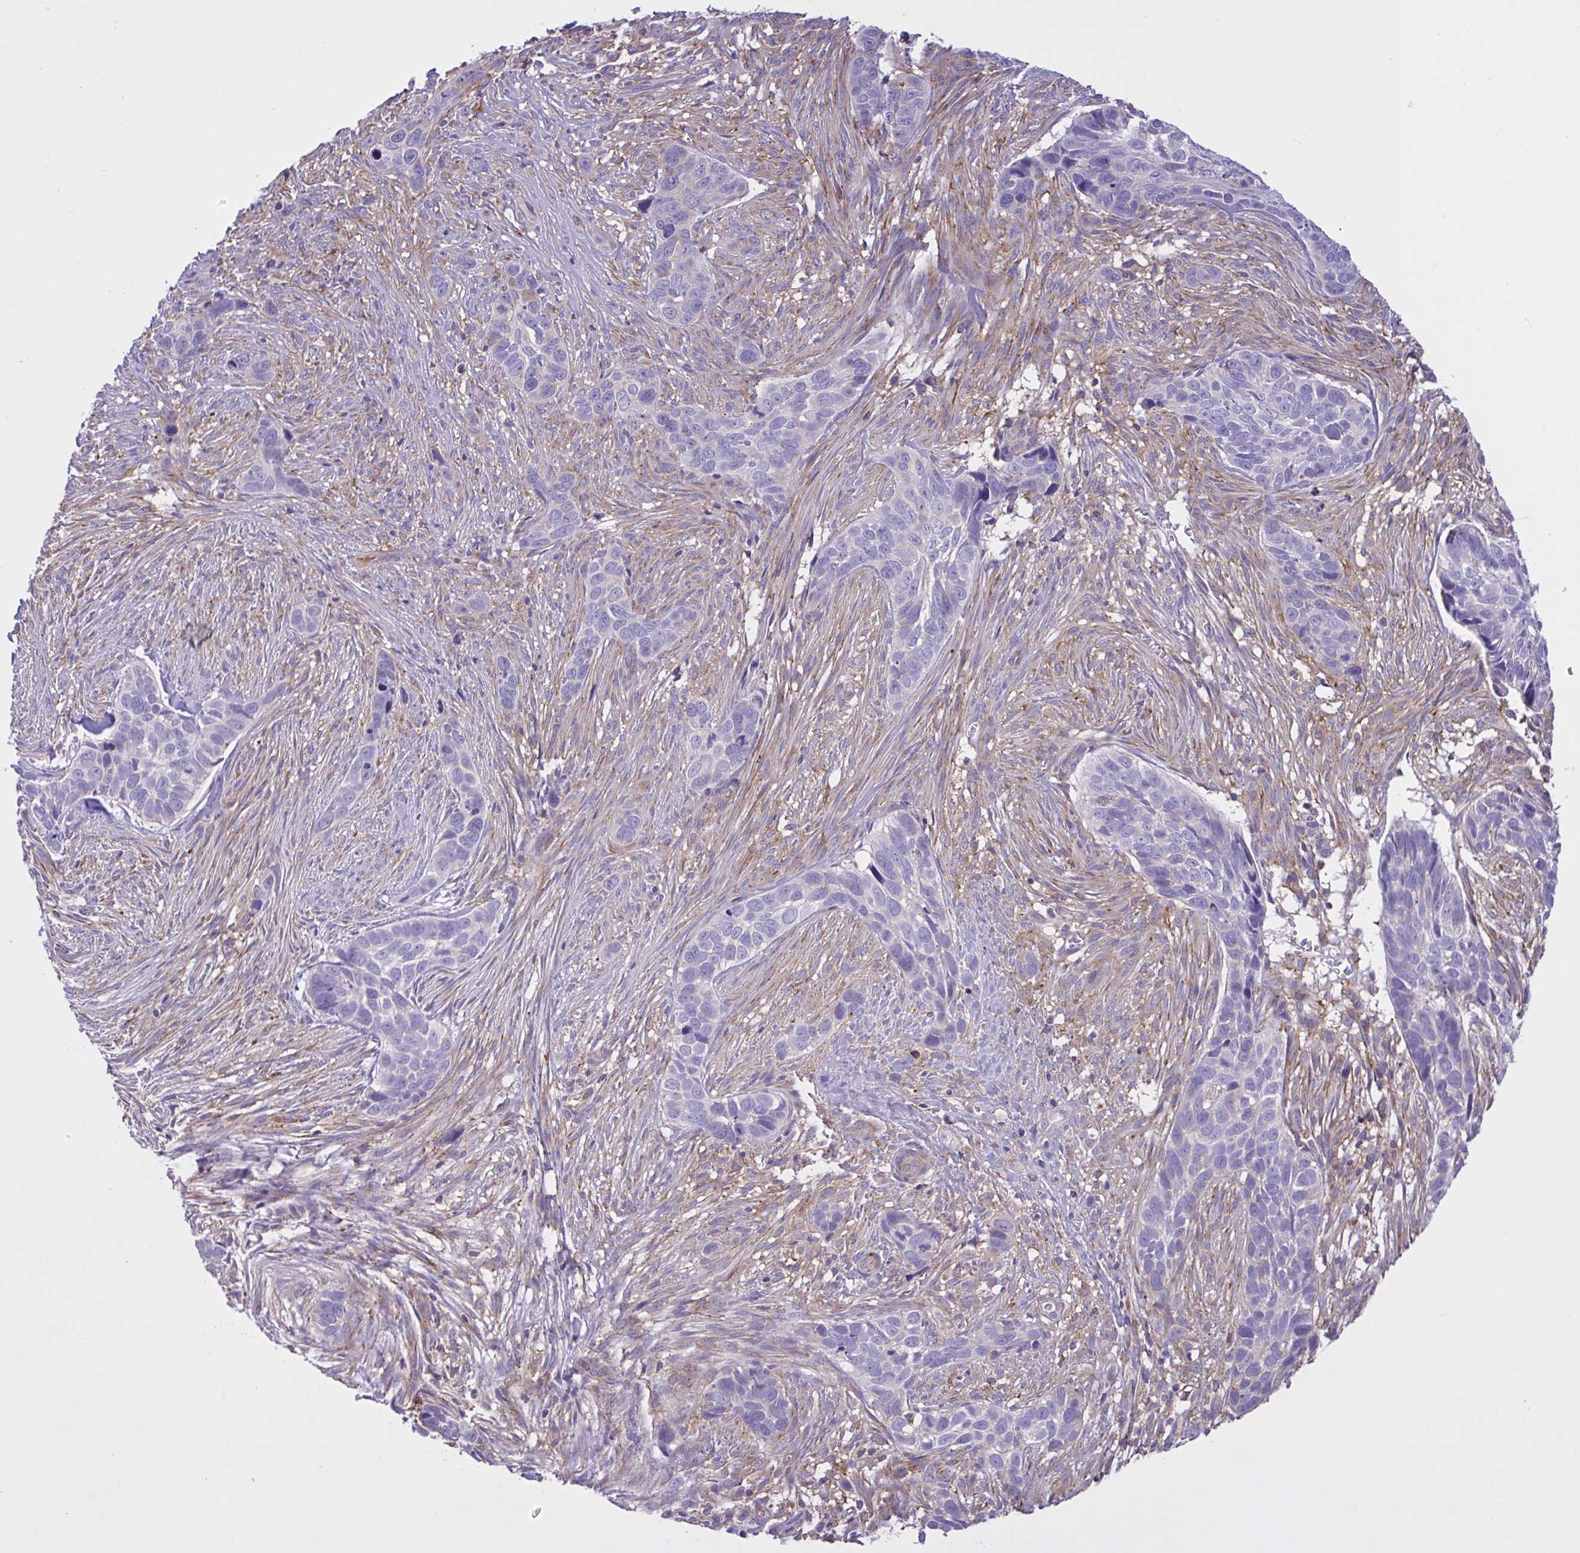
{"staining": {"intensity": "negative", "quantity": "none", "location": "none"}, "tissue": "skin cancer", "cell_type": "Tumor cells", "image_type": "cancer", "snomed": [{"axis": "morphology", "description": "Basal cell carcinoma"}, {"axis": "topography", "description": "Skin"}], "caption": "The immunohistochemistry histopathology image has no significant expression in tumor cells of skin cancer (basal cell carcinoma) tissue.", "gene": "OR51M1", "patient": {"sex": "female", "age": 82}}